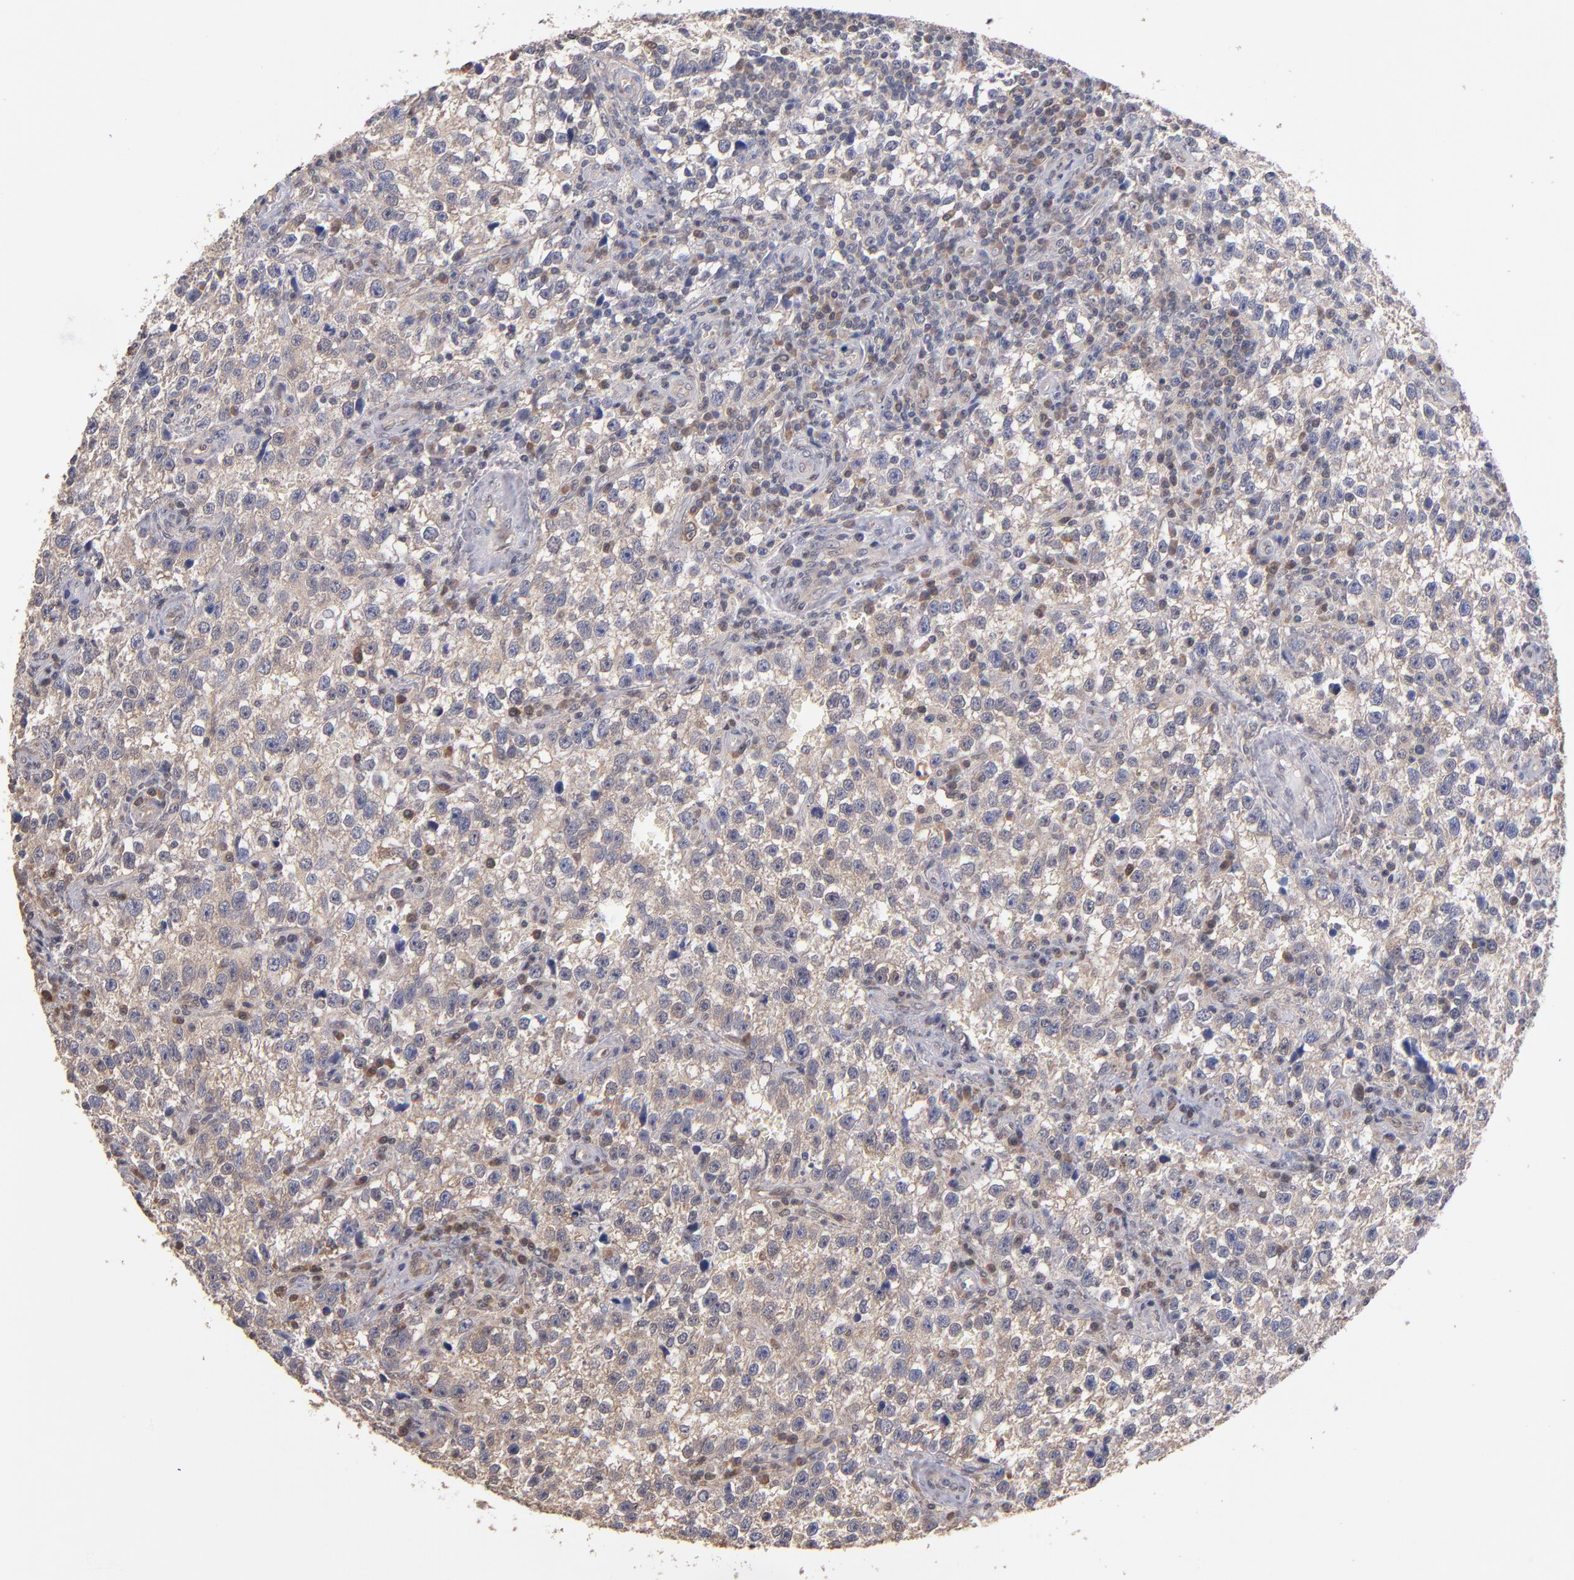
{"staining": {"intensity": "weak", "quantity": "25%-75%", "location": "cytoplasmic/membranous"}, "tissue": "testis cancer", "cell_type": "Tumor cells", "image_type": "cancer", "snomed": [{"axis": "morphology", "description": "Seminoma, NOS"}, {"axis": "topography", "description": "Testis"}], "caption": "Testis seminoma stained with a brown dye exhibits weak cytoplasmic/membranous positive positivity in approximately 25%-75% of tumor cells.", "gene": "PSMD10", "patient": {"sex": "male", "age": 38}}